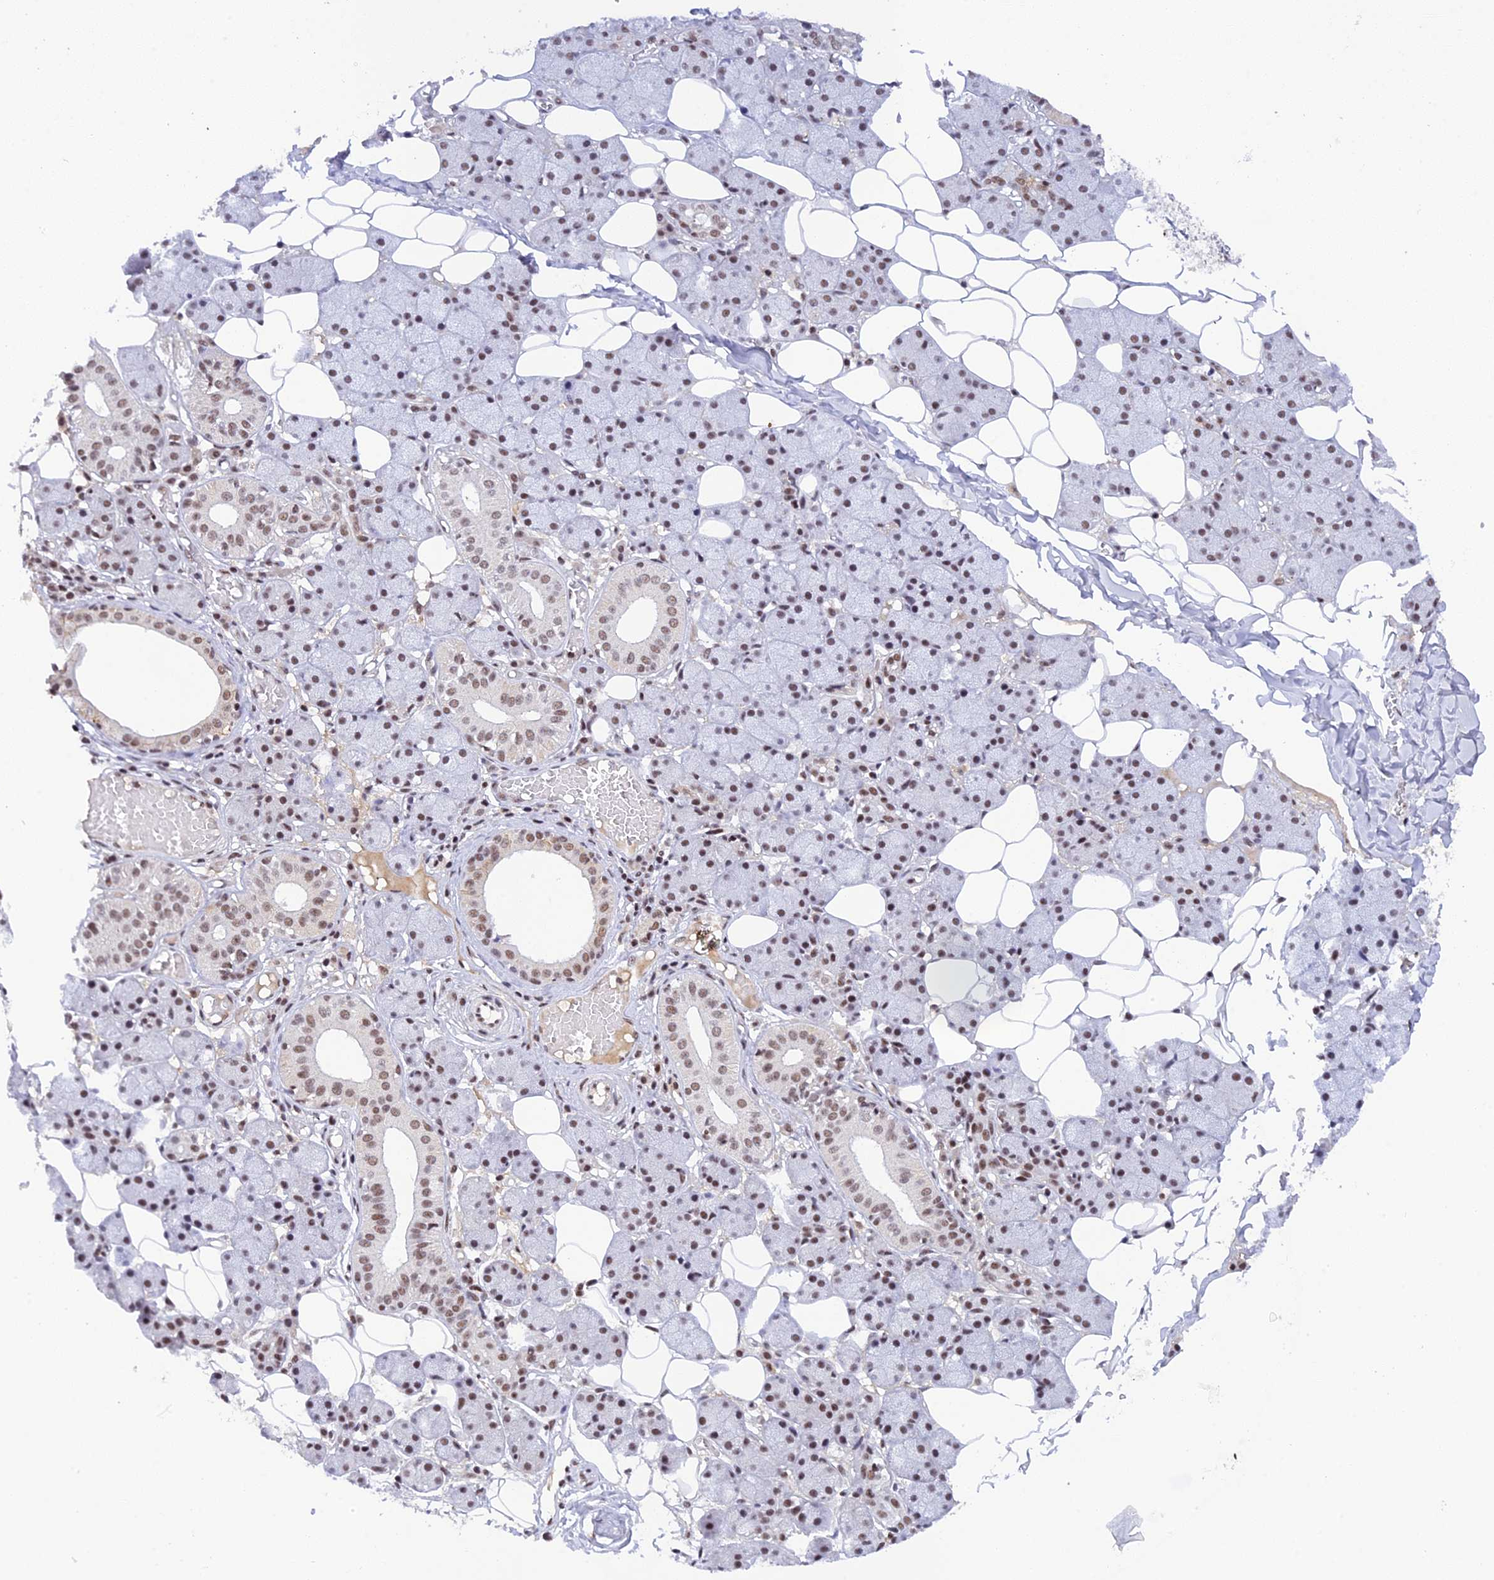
{"staining": {"intensity": "moderate", "quantity": "25%-75%", "location": "nuclear"}, "tissue": "salivary gland", "cell_type": "Glandular cells", "image_type": "normal", "snomed": [{"axis": "morphology", "description": "Normal tissue, NOS"}, {"axis": "topography", "description": "Salivary gland"}], "caption": "High-magnification brightfield microscopy of normal salivary gland stained with DAB (3,3'-diaminobenzidine) (brown) and counterstained with hematoxylin (blue). glandular cells exhibit moderate nuclear positivity is present in about25%-75% of cells. The staining is performed using DAB (3,3'-diaminobenzidine) brown chromogen to label protein expression. The nuclei are counter-stained blue using hematoxylin.", "gene": "THAP11", "patient": {"sex": "female", "age": 33}}